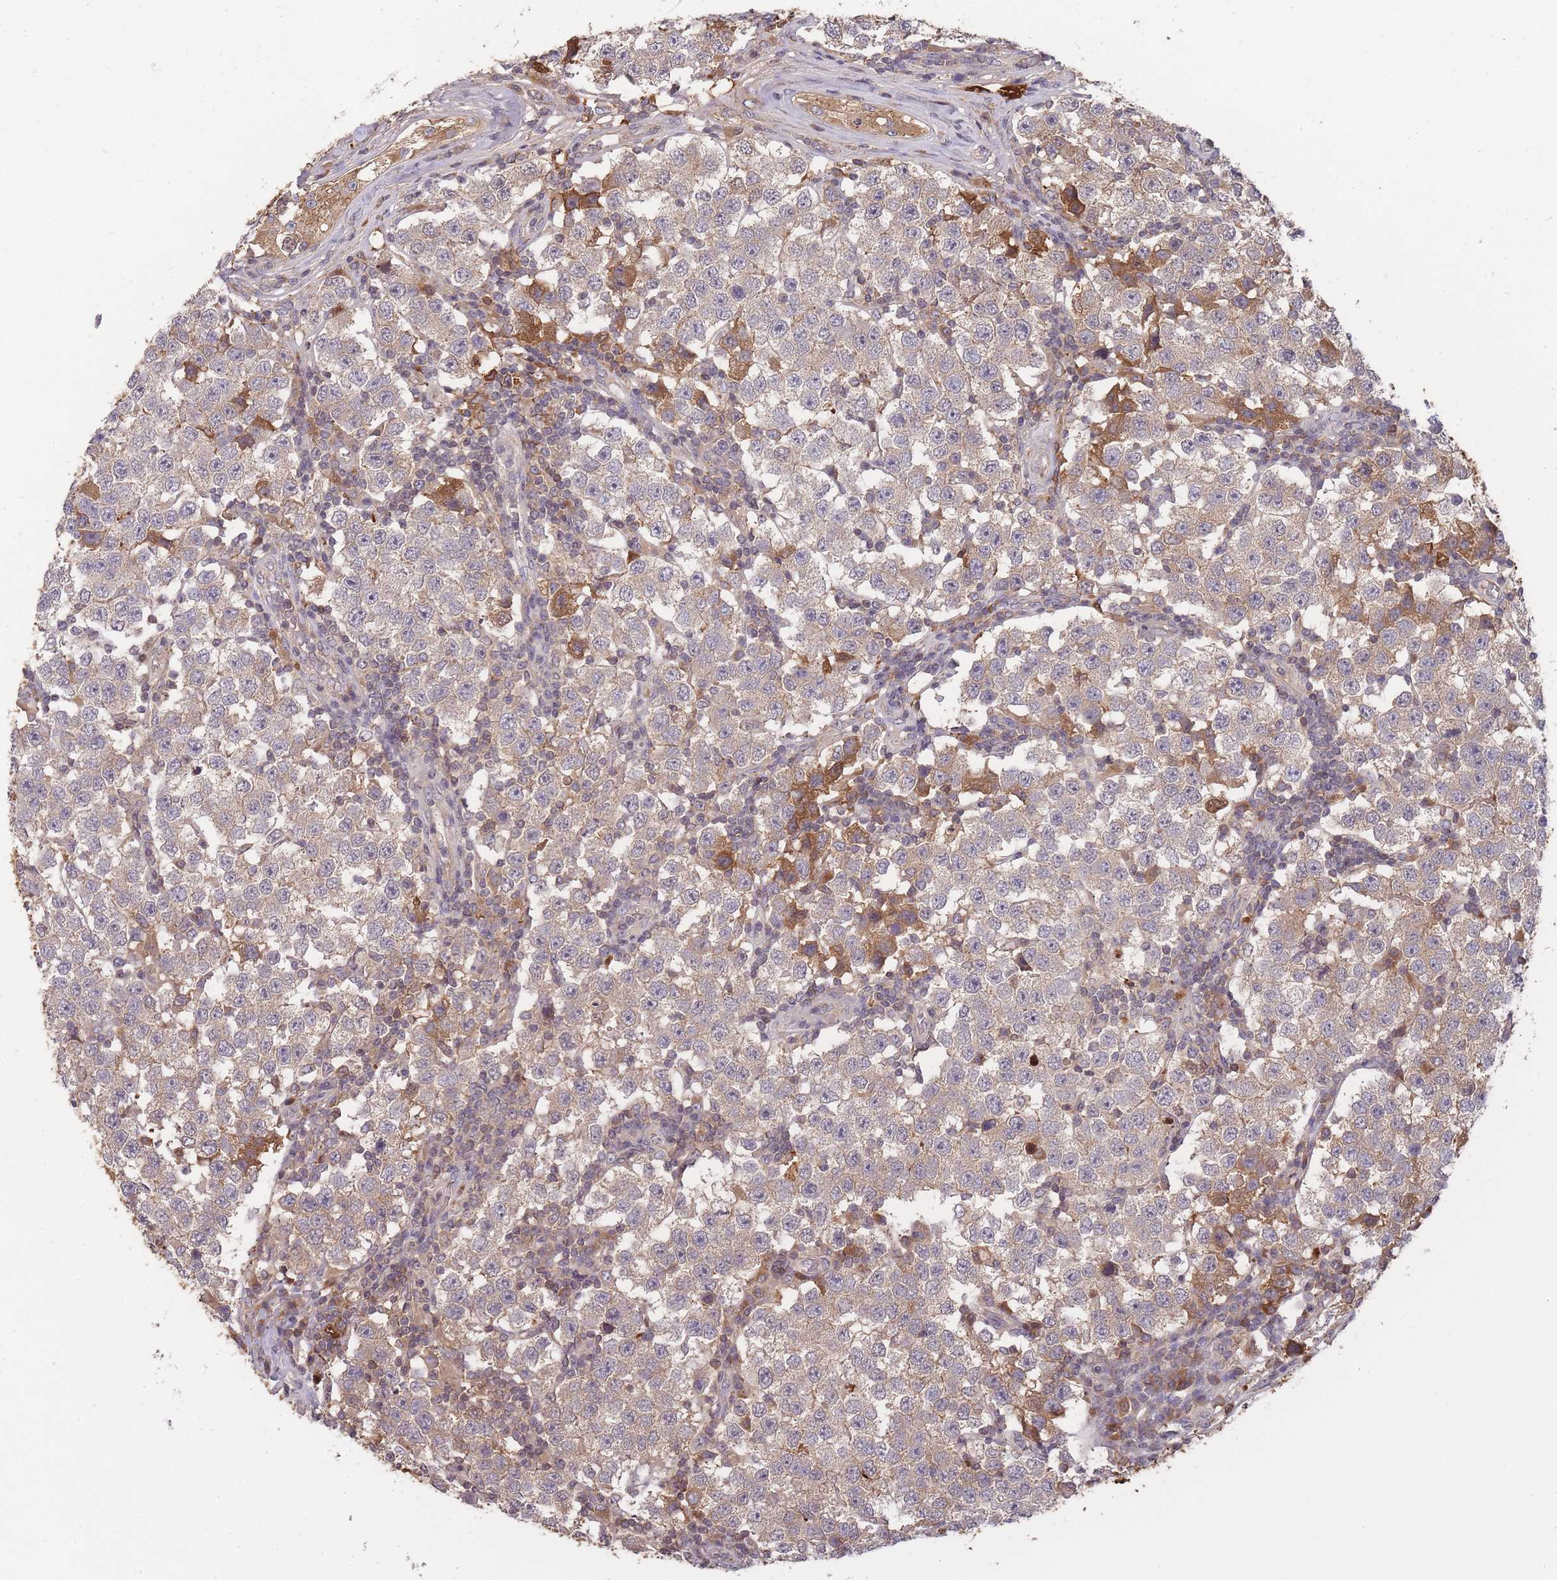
{"staining": {"intensity": "moderate", "quantity": "<25%", "location": "cytoplasmic/membranous"}, "tissue": "testis cancer", "cell_type": "Tumor cells", "image_type": "cancer", "snomed": [{"axis": "morphology", "description": "Seminoma, NOS"}, {"axis": "topography", "description": "Testis"}], "caption": "Immunohistochemistry (IHC) (DAB) staining of testis cancer (seminoma) demonstrates moderate cytoplasmic/membranous protein positivity in about <25% of tumor cells.", "gene": "RALGDS", "patient": {"sex": "male", "age": 34}}